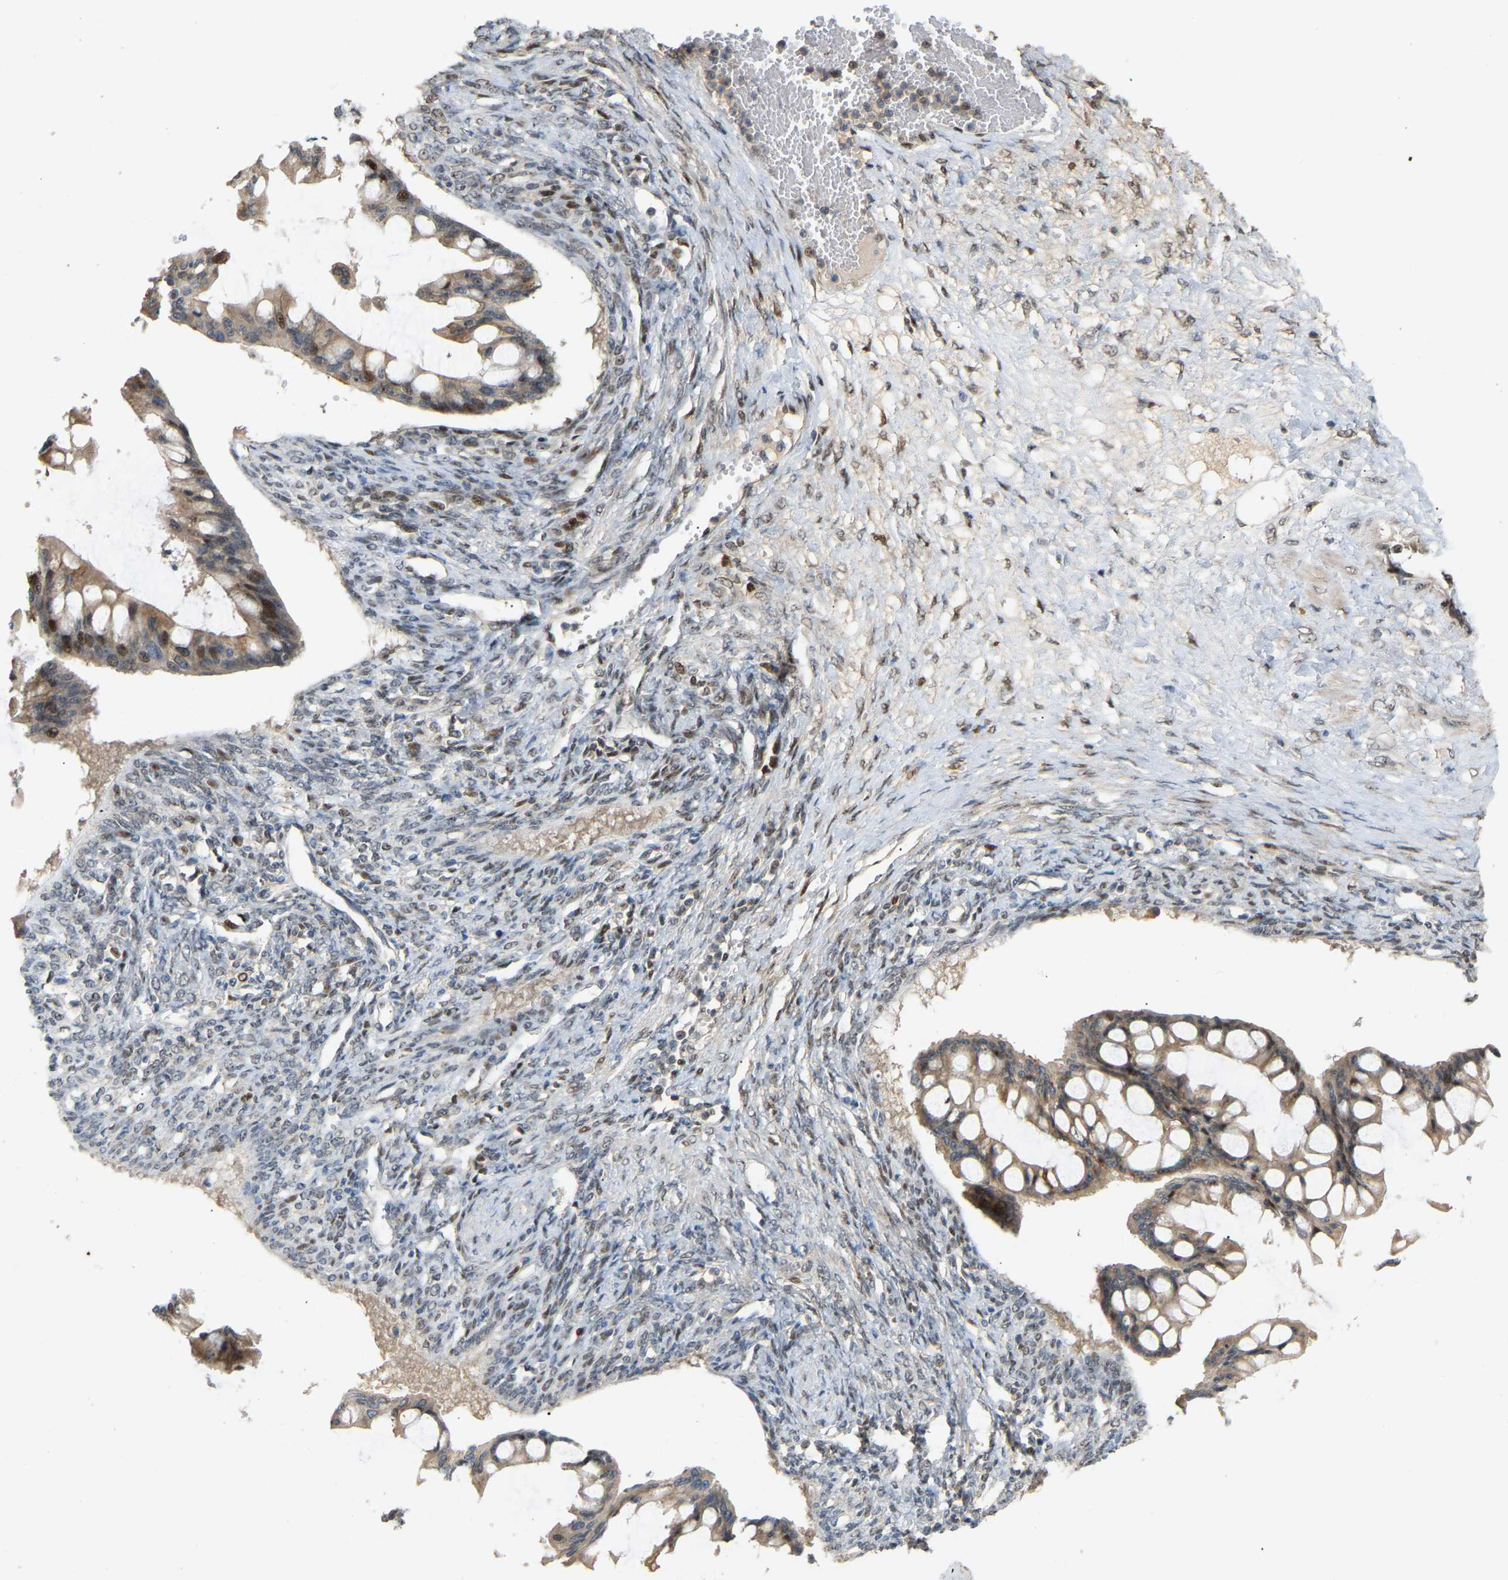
{"staining": {"intensity": "weak", "quantity": ">75%", "location": "cytoplasmic/membranous,nuclear"}, "tissue": "ovarian cancer", "cell_type": "Tumor cells", "image_type": "cancer", "snomed": [{"axis": "morphology", "description": "Cystadenocarcinoma, mucinous, NOS"}, {"axis": "topography", "description": "Ovary"}], "caption": "DAB immunohistochemical staining of human ovarian mucinous cystadenocarcinoma shows weak cytoplasmic/membranous and nuclear protein positivity in about >75% of tumor cells.", "gene": "PTPN4", "patient": {"sex": "female", "age": 73}}